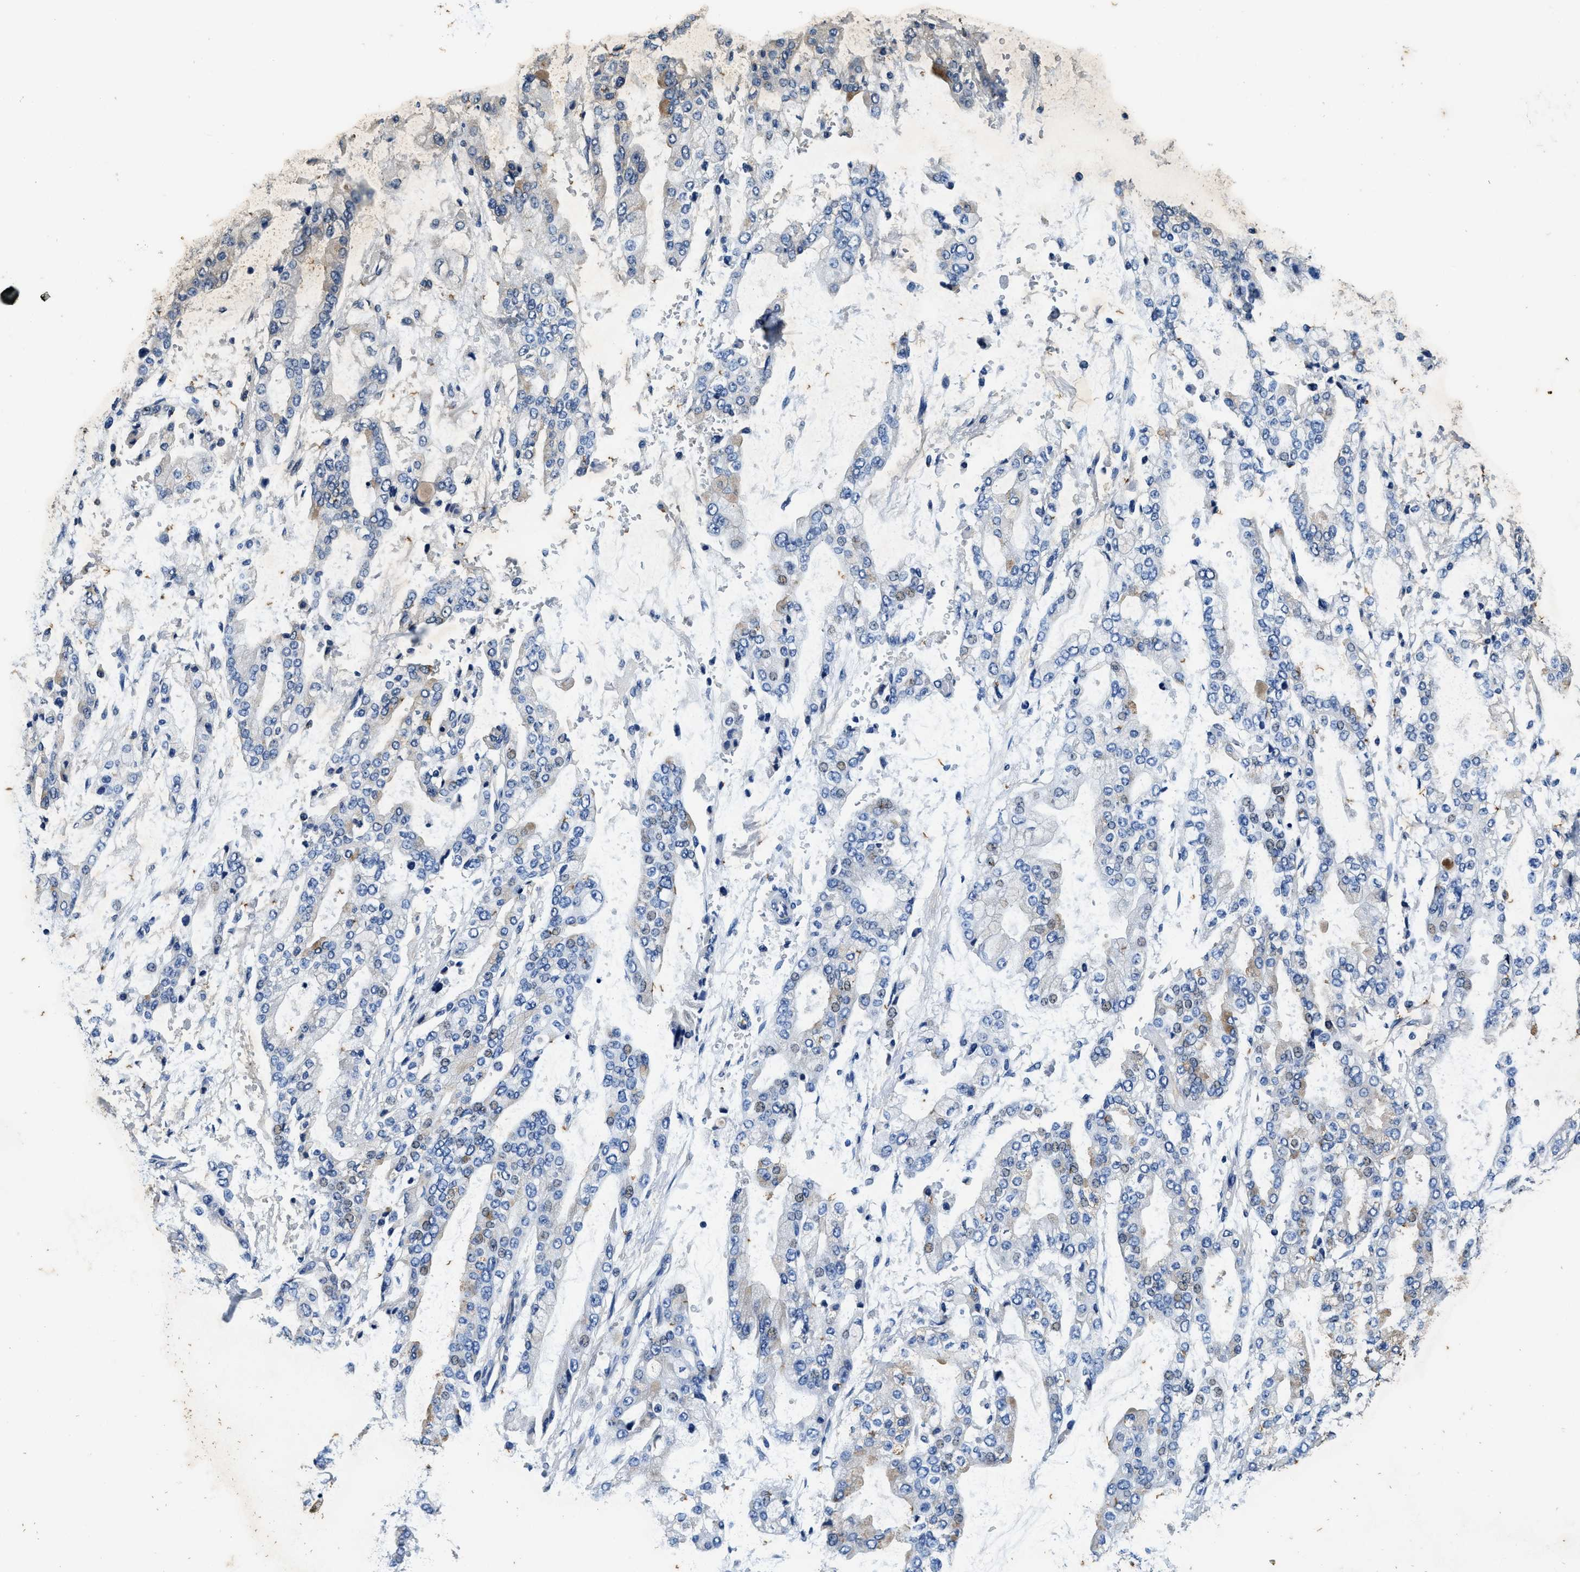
{"staining": {"intensity": "negative", "quantity": "none", "location": "none"}, "tissue": "stomach cancer", "cell_type": "Tumor cells", "image_type": "cancer", "snomed": [{"axis": "morphology", "description": "Normal tissue, NOS"}, {"axis": "morphology", "description": "Adenocarcinoma, NOS"}, {"axis": "topography", "description": "Stomach, upper"}, {"axis": "topography", "description": "Stomach"}], "caption": "Stomach cancer (adenocarcinoma) was stained to show a protein in brown. There is no significant expression in tumor cells.", "gene": "PI4KB", "patient": {"sex": "male", "age": 76}}